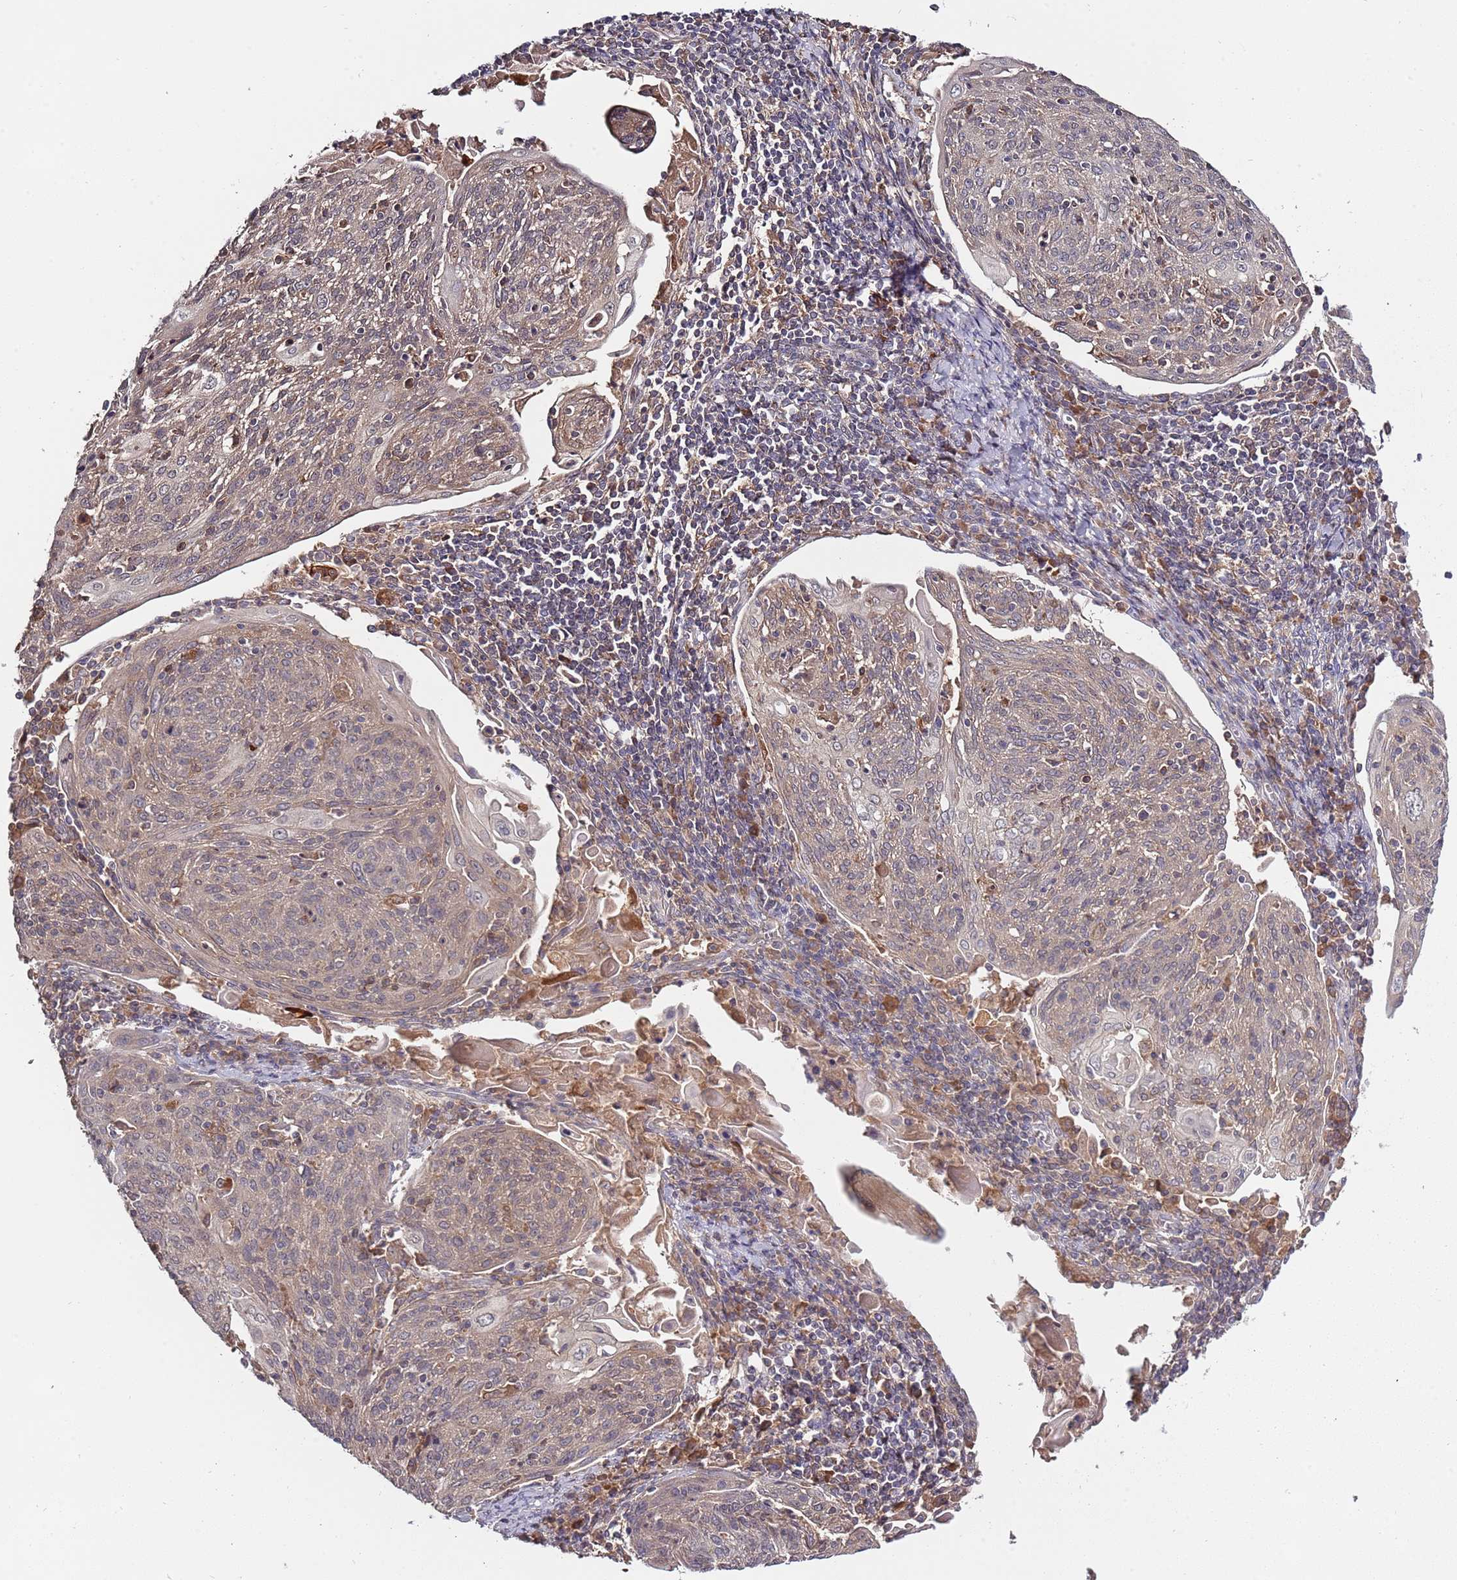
{"staining": {"intensity": "weak", "quantity": ">75%", "location": "cytoplasmic/membranous"}, "tissue": "cervical cancer", "cell_type": "Tumor cells", "image_type": "cancer", "snomed": [{"axis": "morphology", "description": "Squamous cell carcinoma, NOS"}, {"axis": "topography", "description": "Cervix"}], "caption": "IHC staining of cervical cancer, which displays low levels of weak cytoplasmic/membranous staining in about >75% of tumor cells indicating weak cytoplasmic/membranous protein expression. The staining was performed using DAB (3,3'-diaminobenzidine) (brown) for protein detection and nuclei were counterstained in hematoxylin (blue).", "gene": "USP32", "patient": {"sex": "female", "age": 67}}